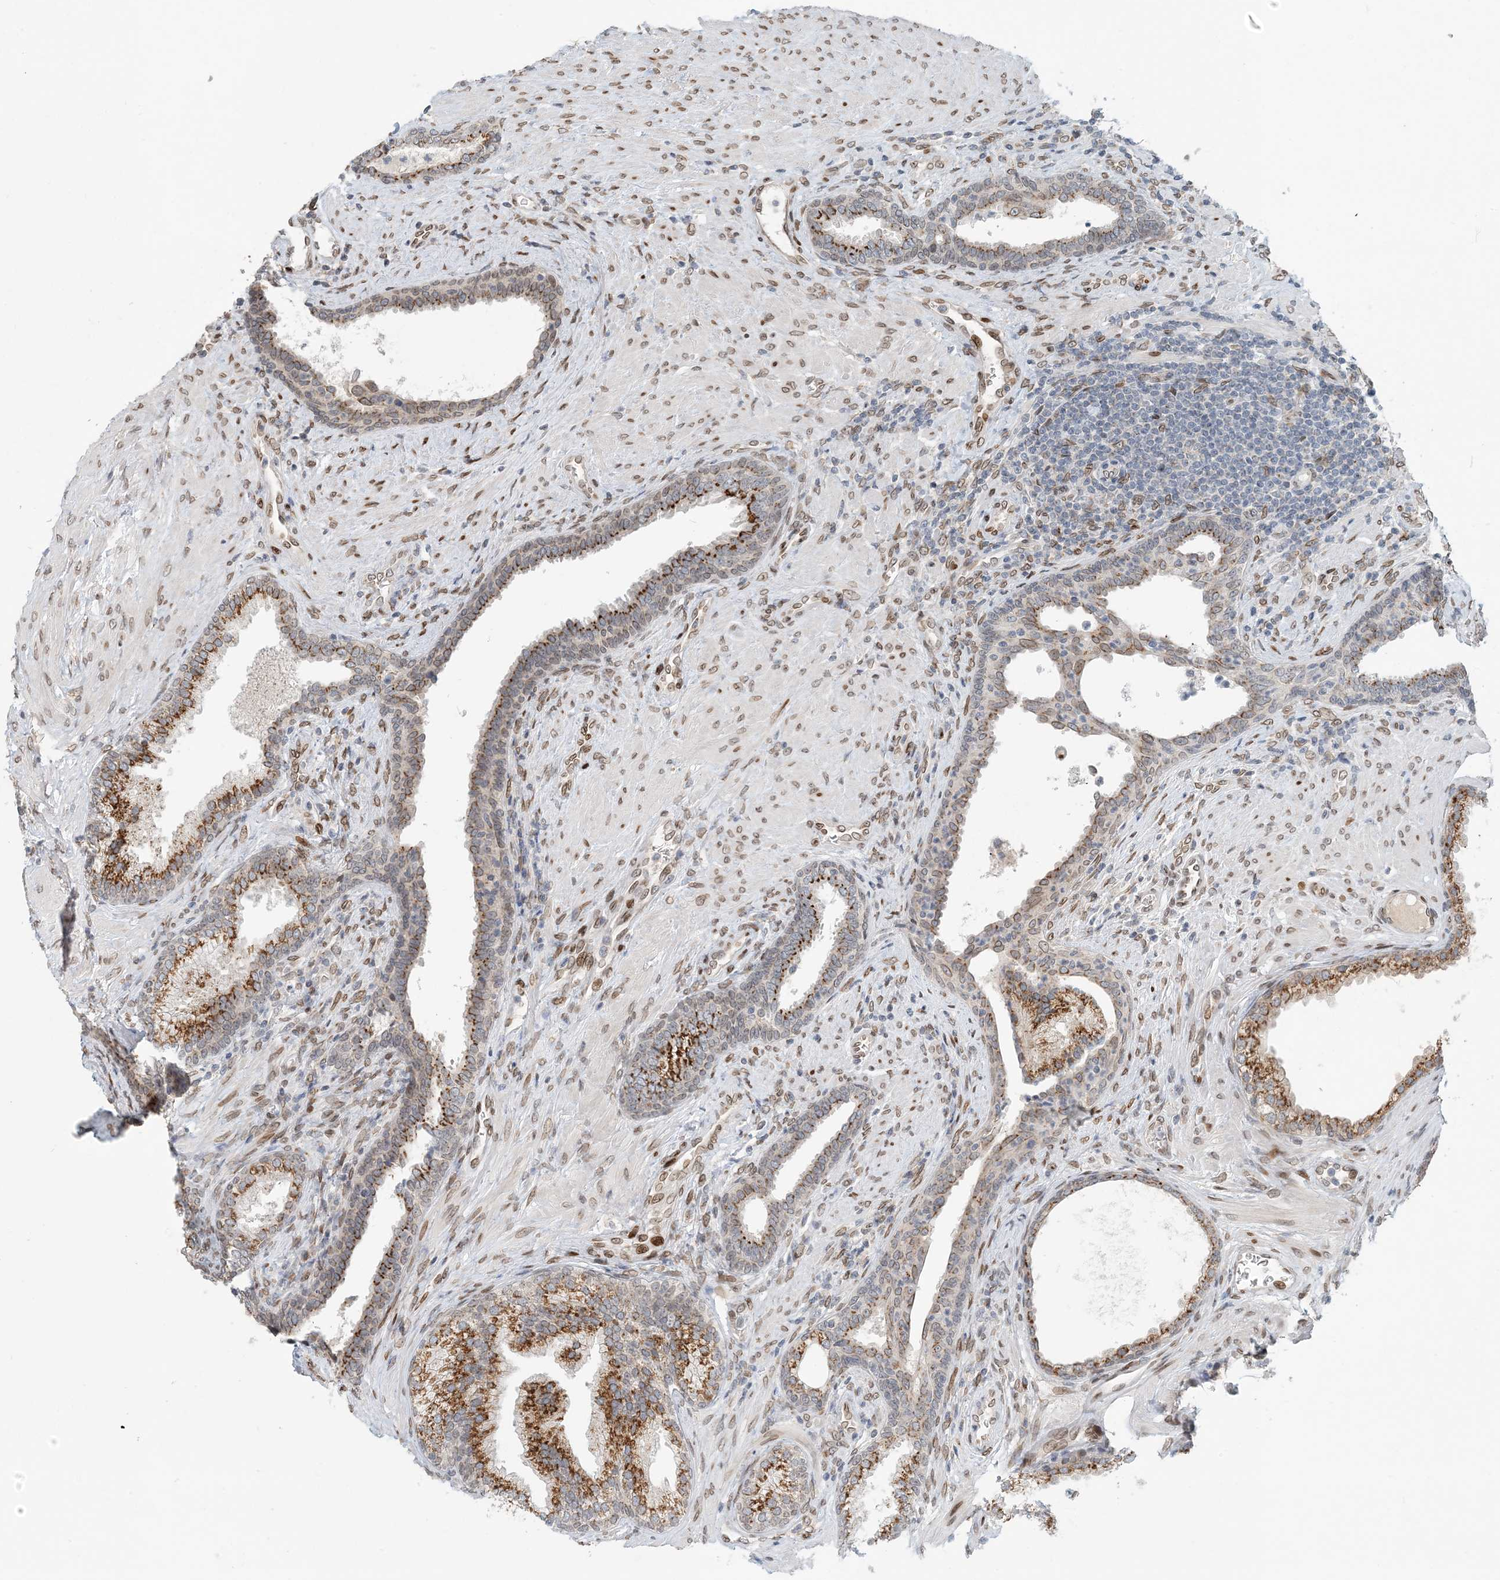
{"staining": {"intensity": "moderate", "quantity": ">75%", "location": "cytoplasmic/membranous"}, "tissue": "prostate", "cell_type": "Glandular cells", "image_type": "normal", "snomed": [{"axis": "morphology", "description": "Normal tissue, NOS"}, {"axis": "topography", "description": "Prostate"}], "caption": "Immunohistochemical staining of normal human prostate shows moderate cytoplasmic/membranous protein staining in approximately >75% of glandular cells.", "gene": "SLC35A2", "patient": {"sex": "male", "age": 76}}